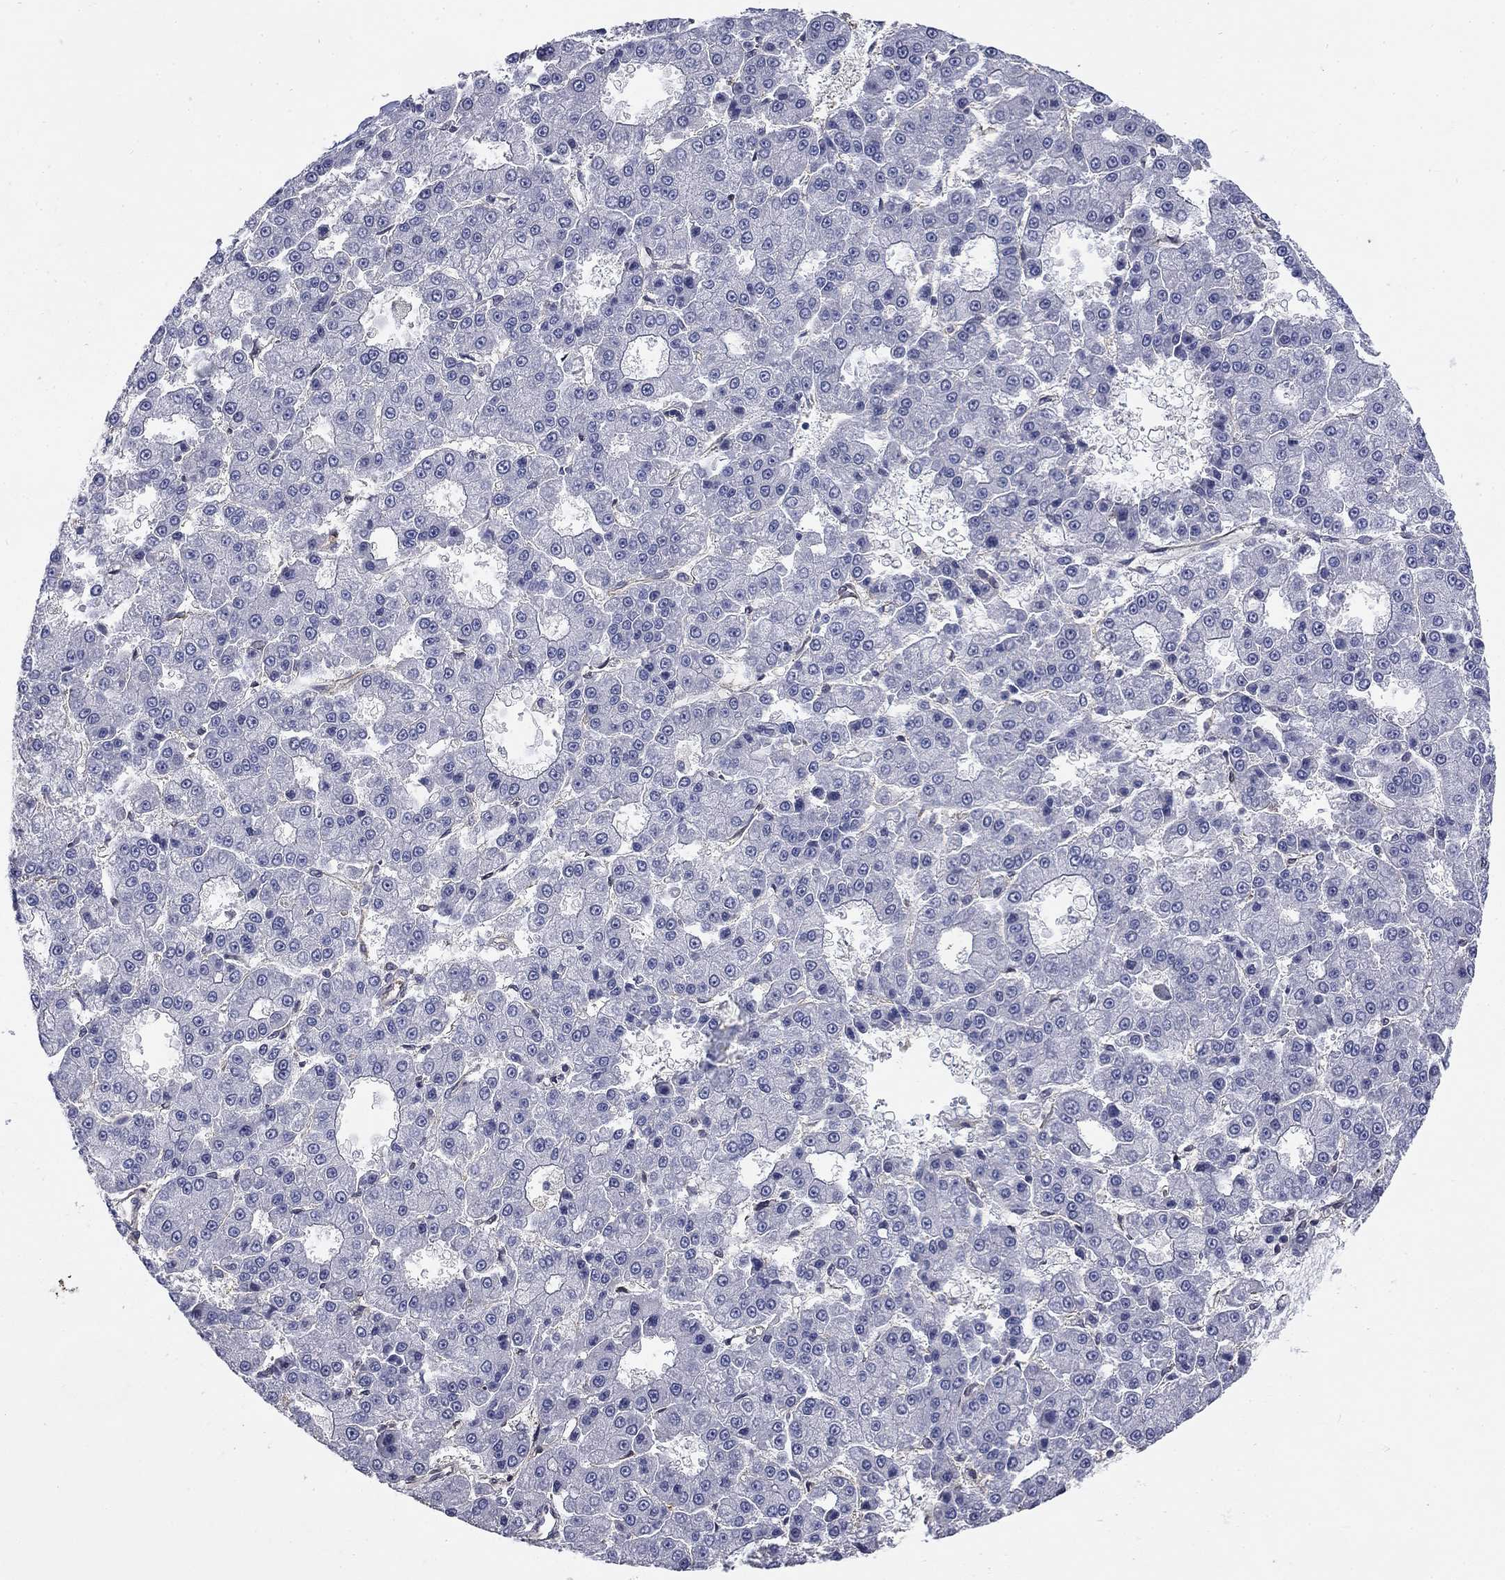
{"staining": {"intensity": "negative", "quantity": "none", "location": "none"}, "tissue": "liver cancer", "cell_type": "Tumor cells", "image_type": "cancer", "snomed": [{"axis": "morphology", "description": "Carcinoma, Hepatocellular, NOS"}, {"axis": "topography", "description": "Liver"}], "caption": "A high-resolution photomicrograph shows IHC staining of hepatocellular carcinoma (liver), which demonstrates no significant positivity in tumor cells. Nuclei are stained in blue.", "gene": "DPYSL2", "patient": {"sex": "male", "age": 70}}